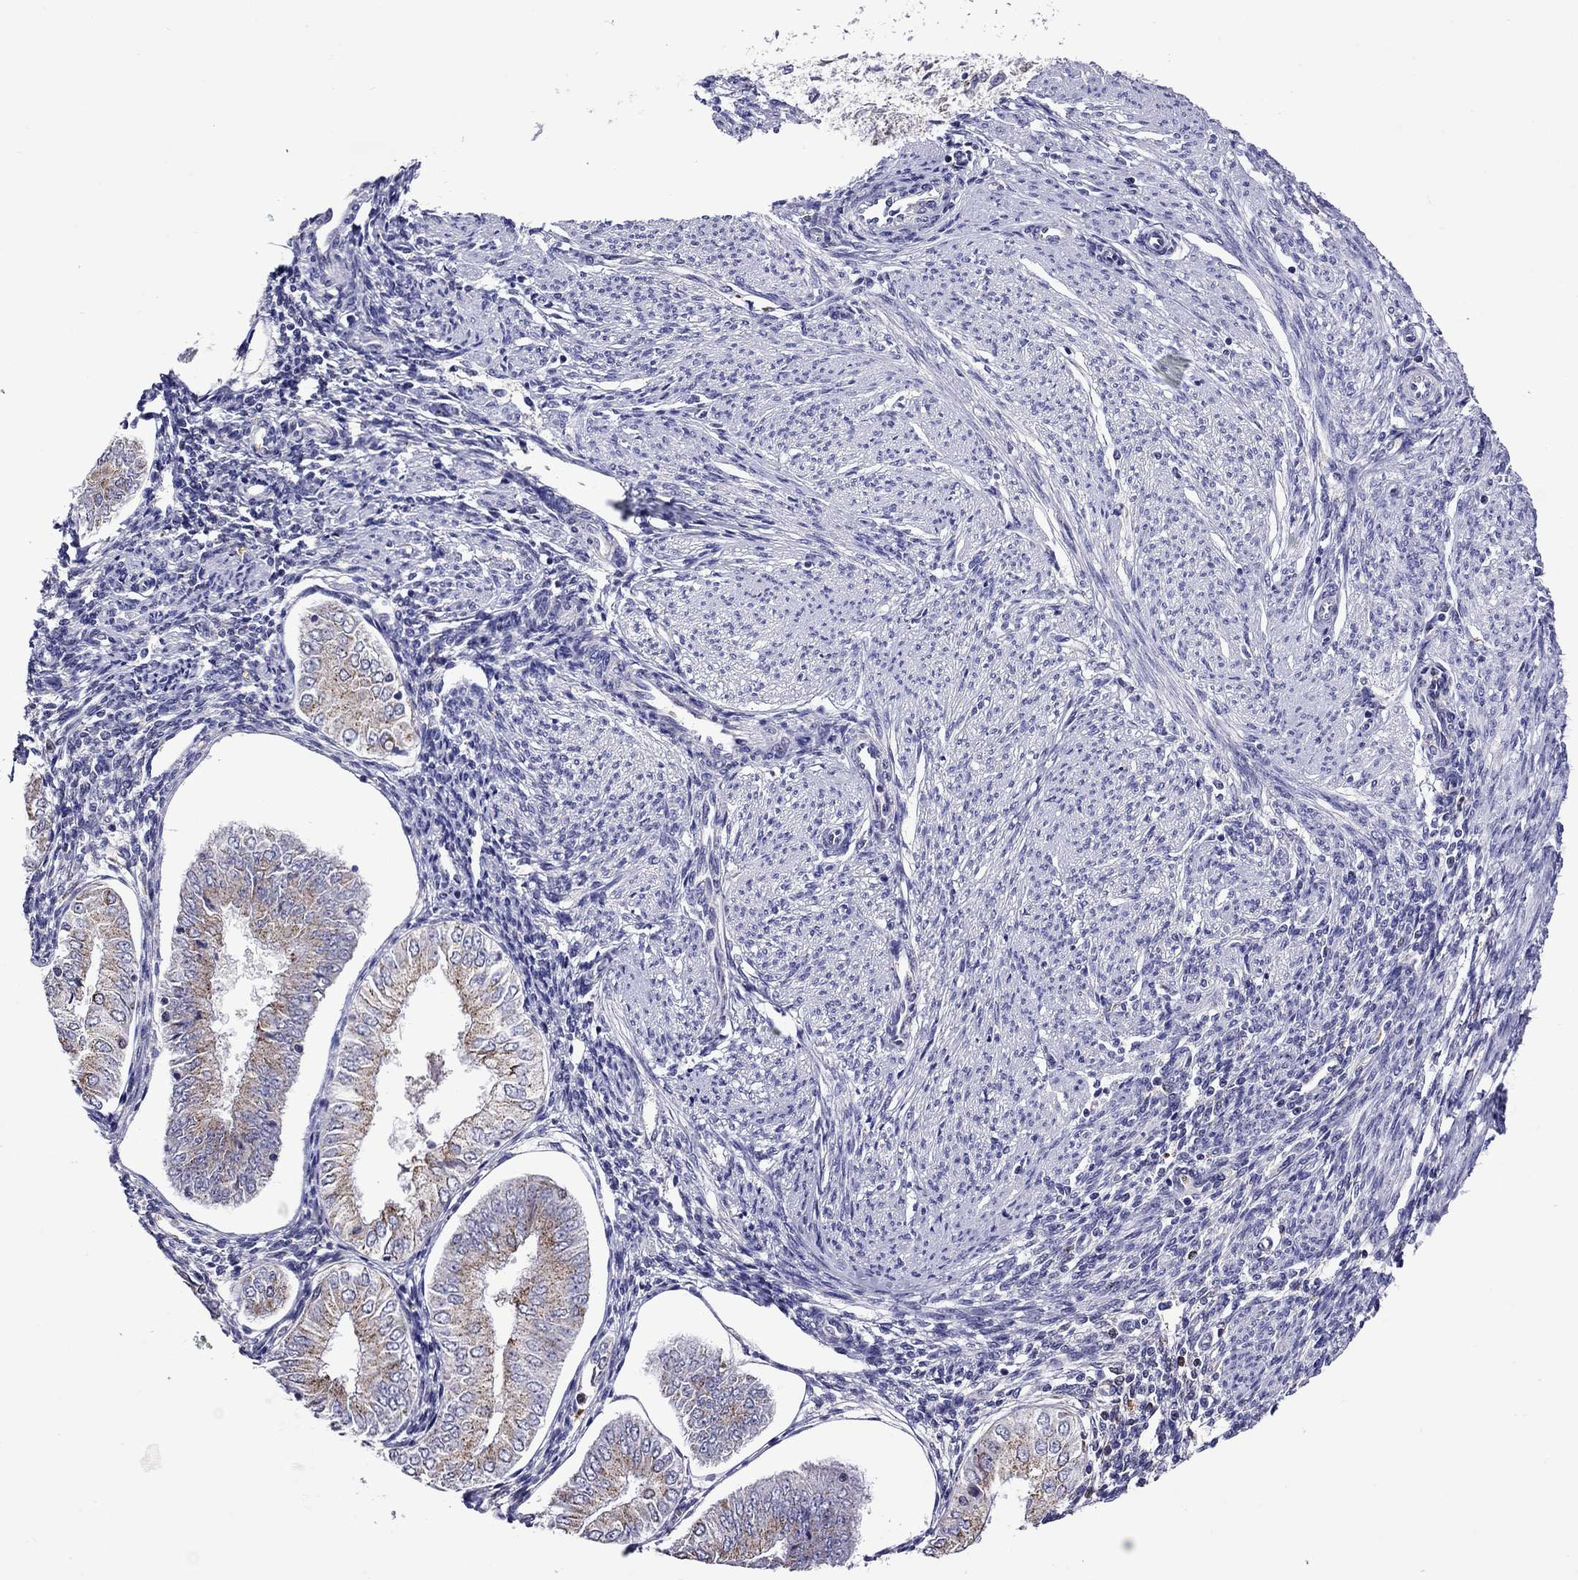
{"staining": {"intensity": "moderate", "quantity": "<25%", "location": "cytoplasmic/membranous"}, "tissue": "endometrial cancer", "cell_type": "Tumor cells", "image_type": "cancer", "snomed": [{"axis": "morphology", "description": "Adenocarcinoma, NOS"}, {"axis": "topography", "description": "Endometrium"}], "caption": "An immunohistochemistry (IHC) photomicrograph of tumor tissue is shown. Protein staining in brown labels moderate cytoplasmic/membranous positivity in adenocarcinoma (endometrial) within tumor cells. (IHC, brightfield microscopy, high magnification).", "gene": "SCG2", "patient": {"sex": "female", "age": 53}}